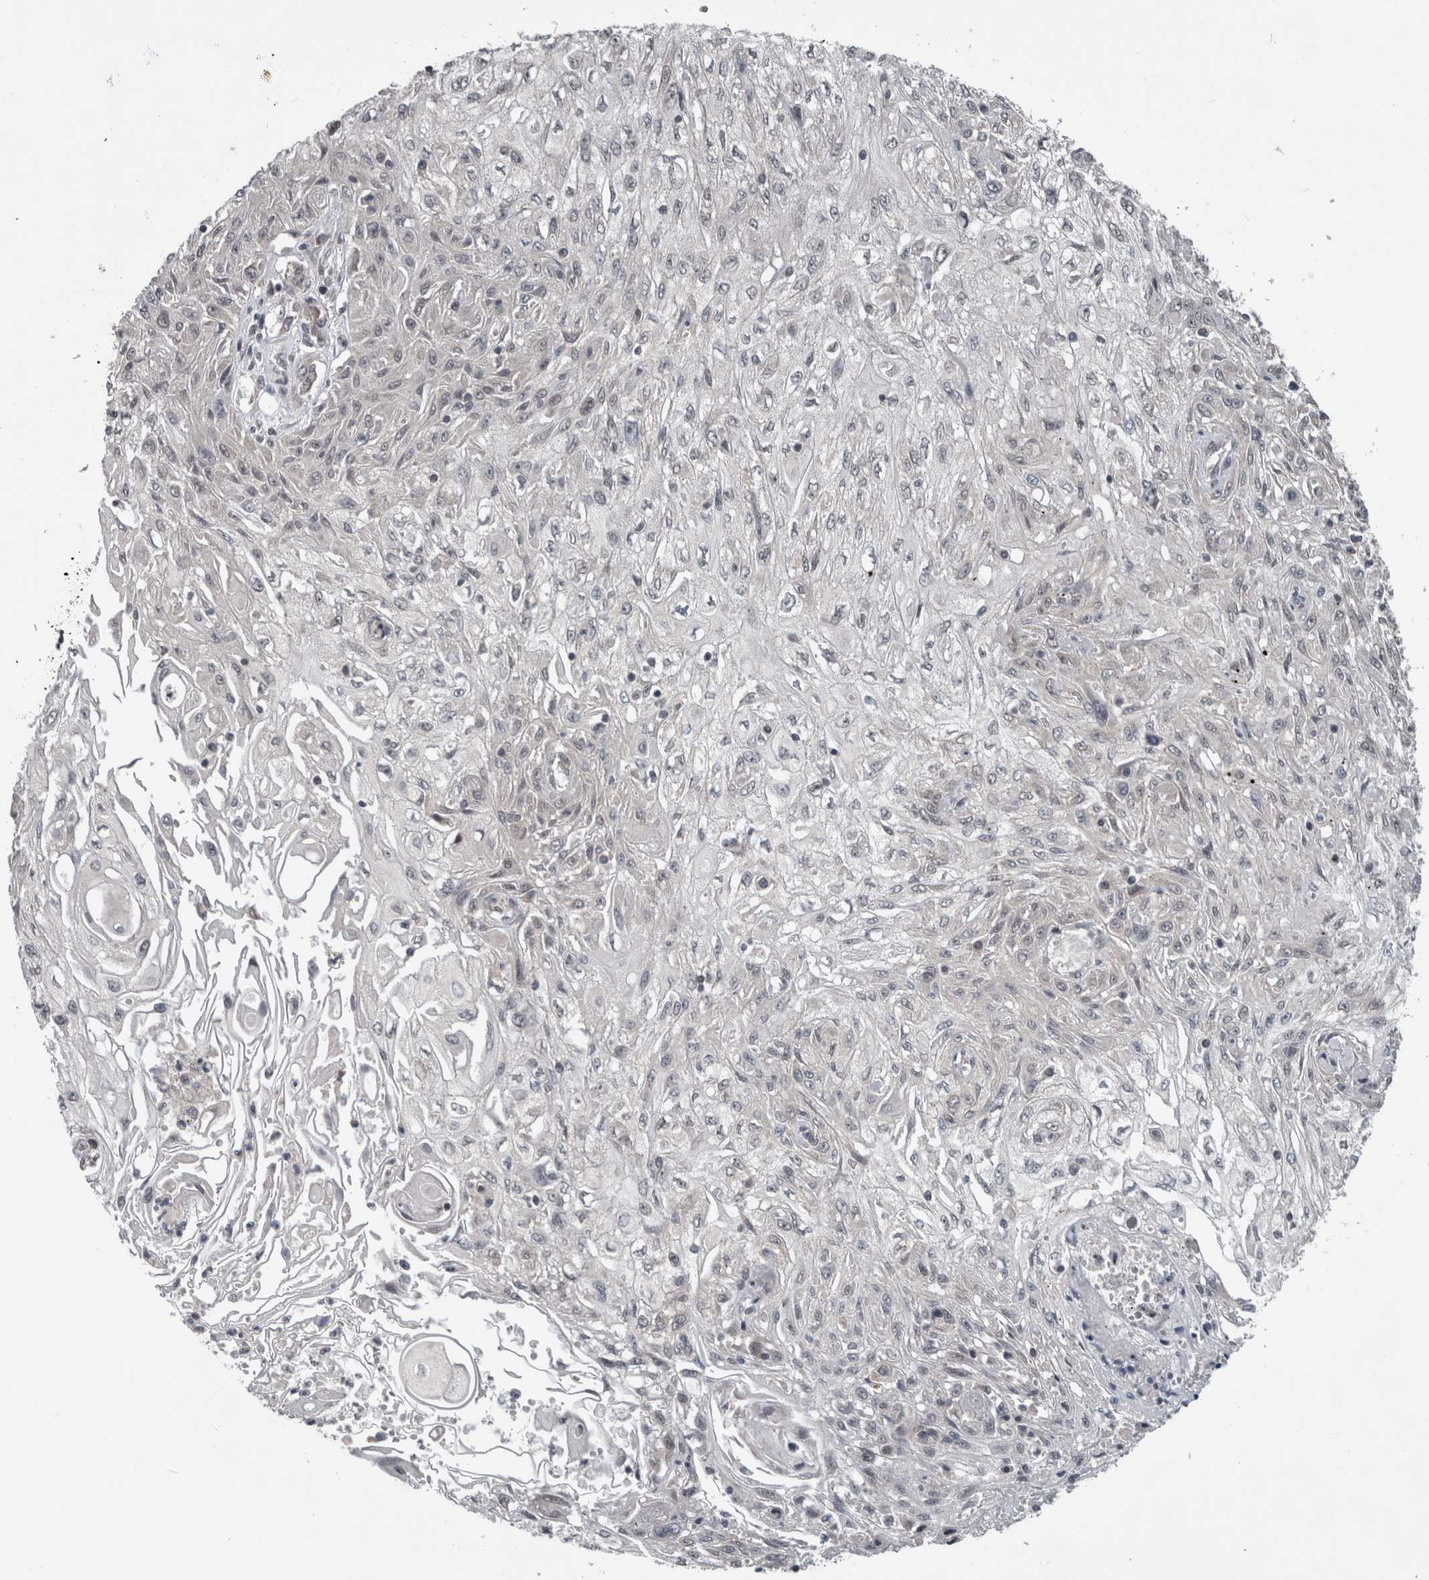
{"staining": {"intensity": "negative", "quantity": "none", "location": "none"}, "tissue": "skin cancer", "cell_type": "Tumor cells", "image_type": "cancer", "snomed": [{"axis": "morphology", "description": "Squamous cell carcinoma, NOS"}, {"axis": "morphology", "description": "Squamous cell carcinoma, metastatic, NOS"}, {"axis": "topography", "description": "Skin"}, {"axis": "topography", "description": "Lymph node"}], "caption": "DAB immunohistochemical staining of human skin squamous cell carcinoma demonstrates no significant staining in tumor cells.", "gene": "ENY2", "patient": {"sex": "male", "age": 75}}